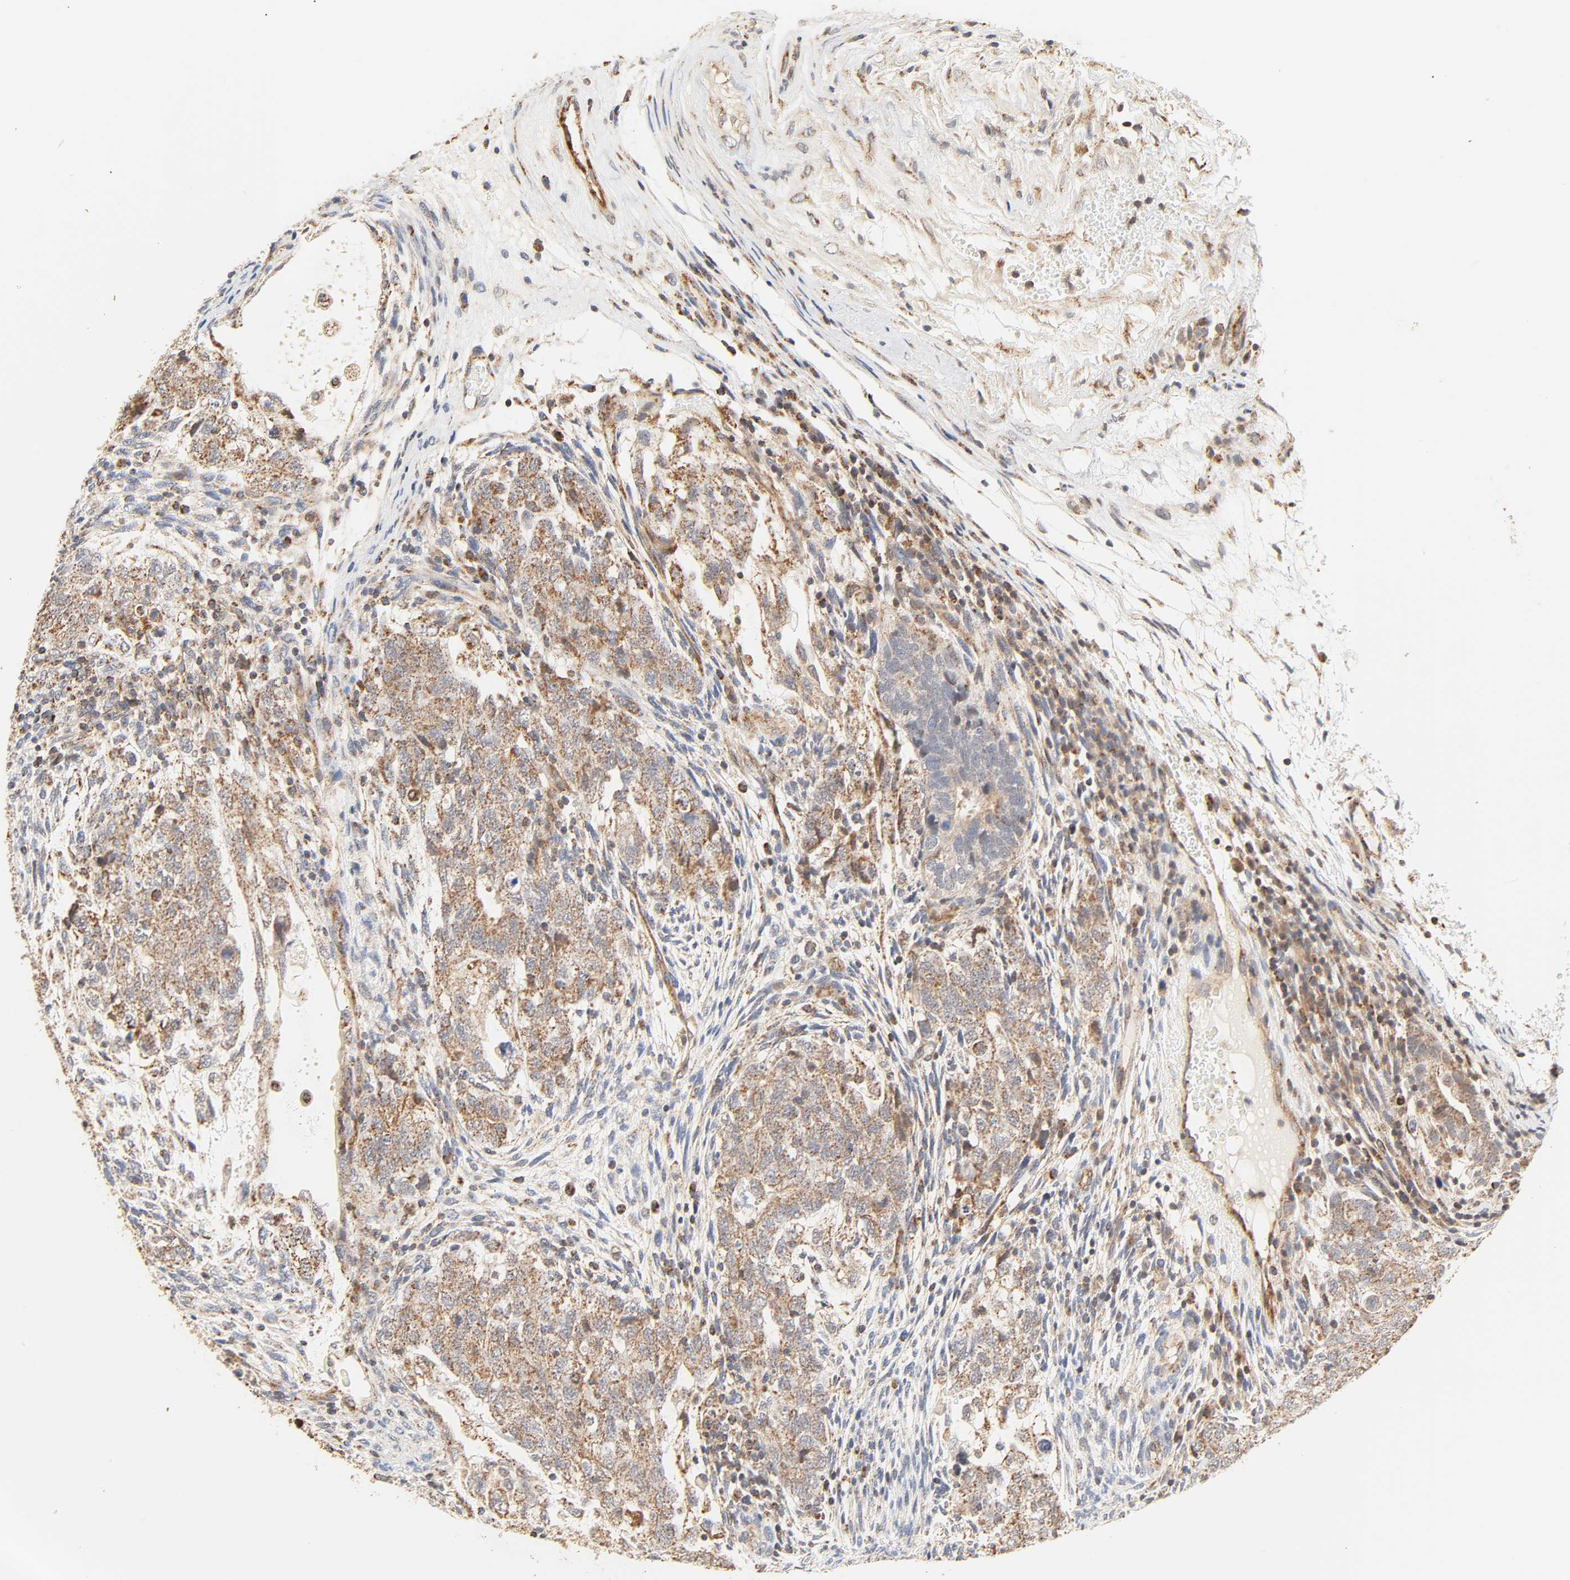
{"staining": {"intensity": "moderate", "quantity": ">75%", "location": "cytoplasmic/membranous"}, "tissue": "testis cancer", "cell_type": "Tumor cells", "image_type": "cancer", "snomed": [{"axis": "morphology", "description": "Normal tissue, NOS"}, {"axis": "morphology", "description": "Carcinoma, Embryonal, NOS"}, {"axis": "topography", "description": "Testis"}], "caption": "Protein staining displays moderate cytoplasmic/membranous positivity in about >75% of tumor cells in testis cancer (embryonal carcinoma). (DAB (3,3'-diaminobenzidine) IHC, brown staining for protein, blue staining for nuclei).", "gene": "ZMAT5", "patient": {"sex": "male", "age": 36}}